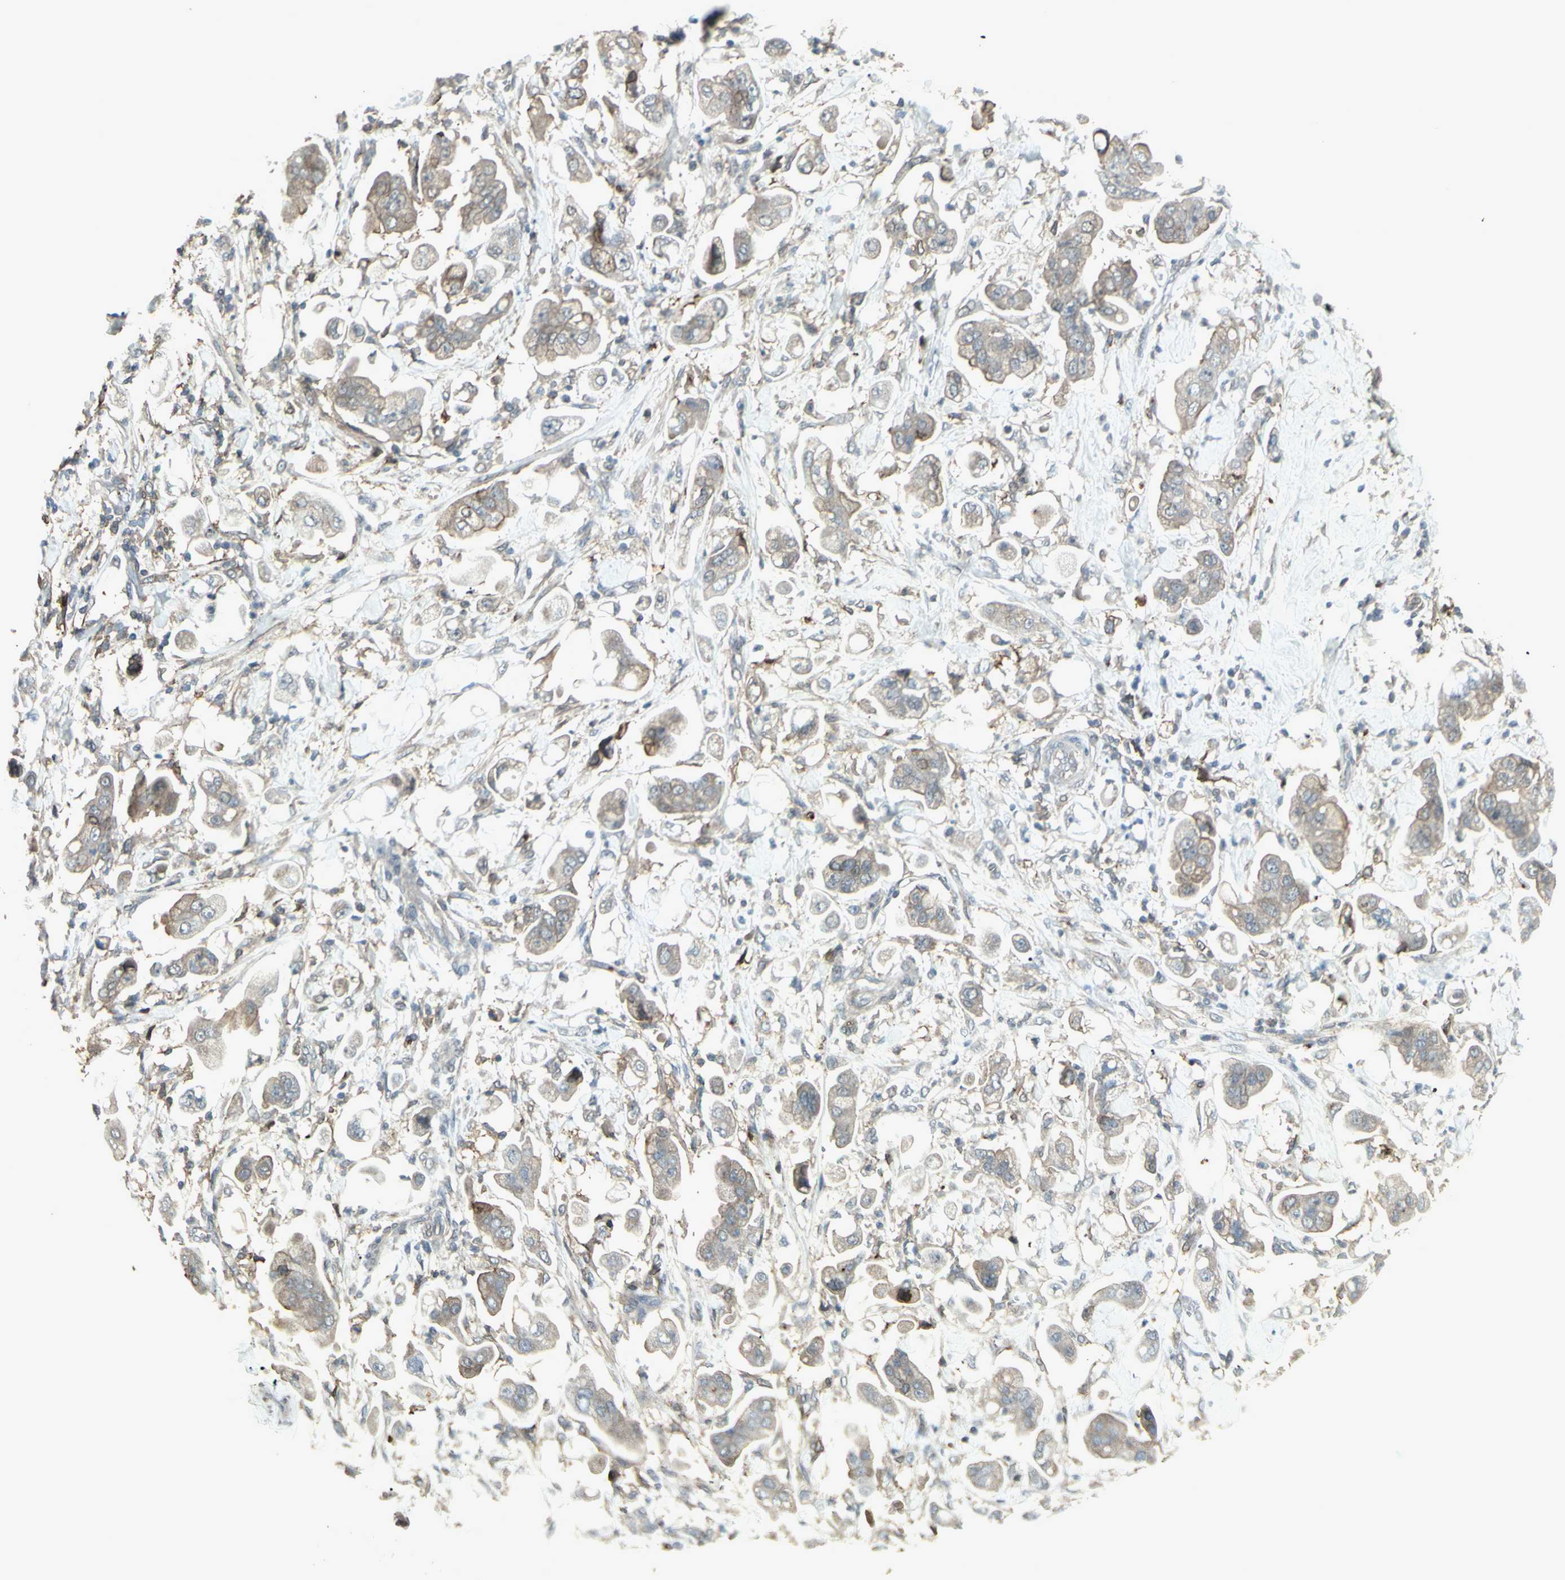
{"staining": {"intensity": "weak", "quantity": ">75%", "location": "cytoplasmic/membranous"}, "tissue": "stomach cancer", "cell_type": "Tumor cells", "image_type": "cancer", "snomed": [{"axis": "morphology", "description": "Adenocarcinoma, NOS"}, {"axis": "topography", "description": "Stomach"}], "caption": "IHC image of human stomach cancer (adenocarcinoma) stained for a protein (brown), which exhibits low levels of weak cytoplasmic/membranous expression in approximately >75% of tumor cells.", "gene": "SMO", "patient": {"sex": "male", "age": 62}}